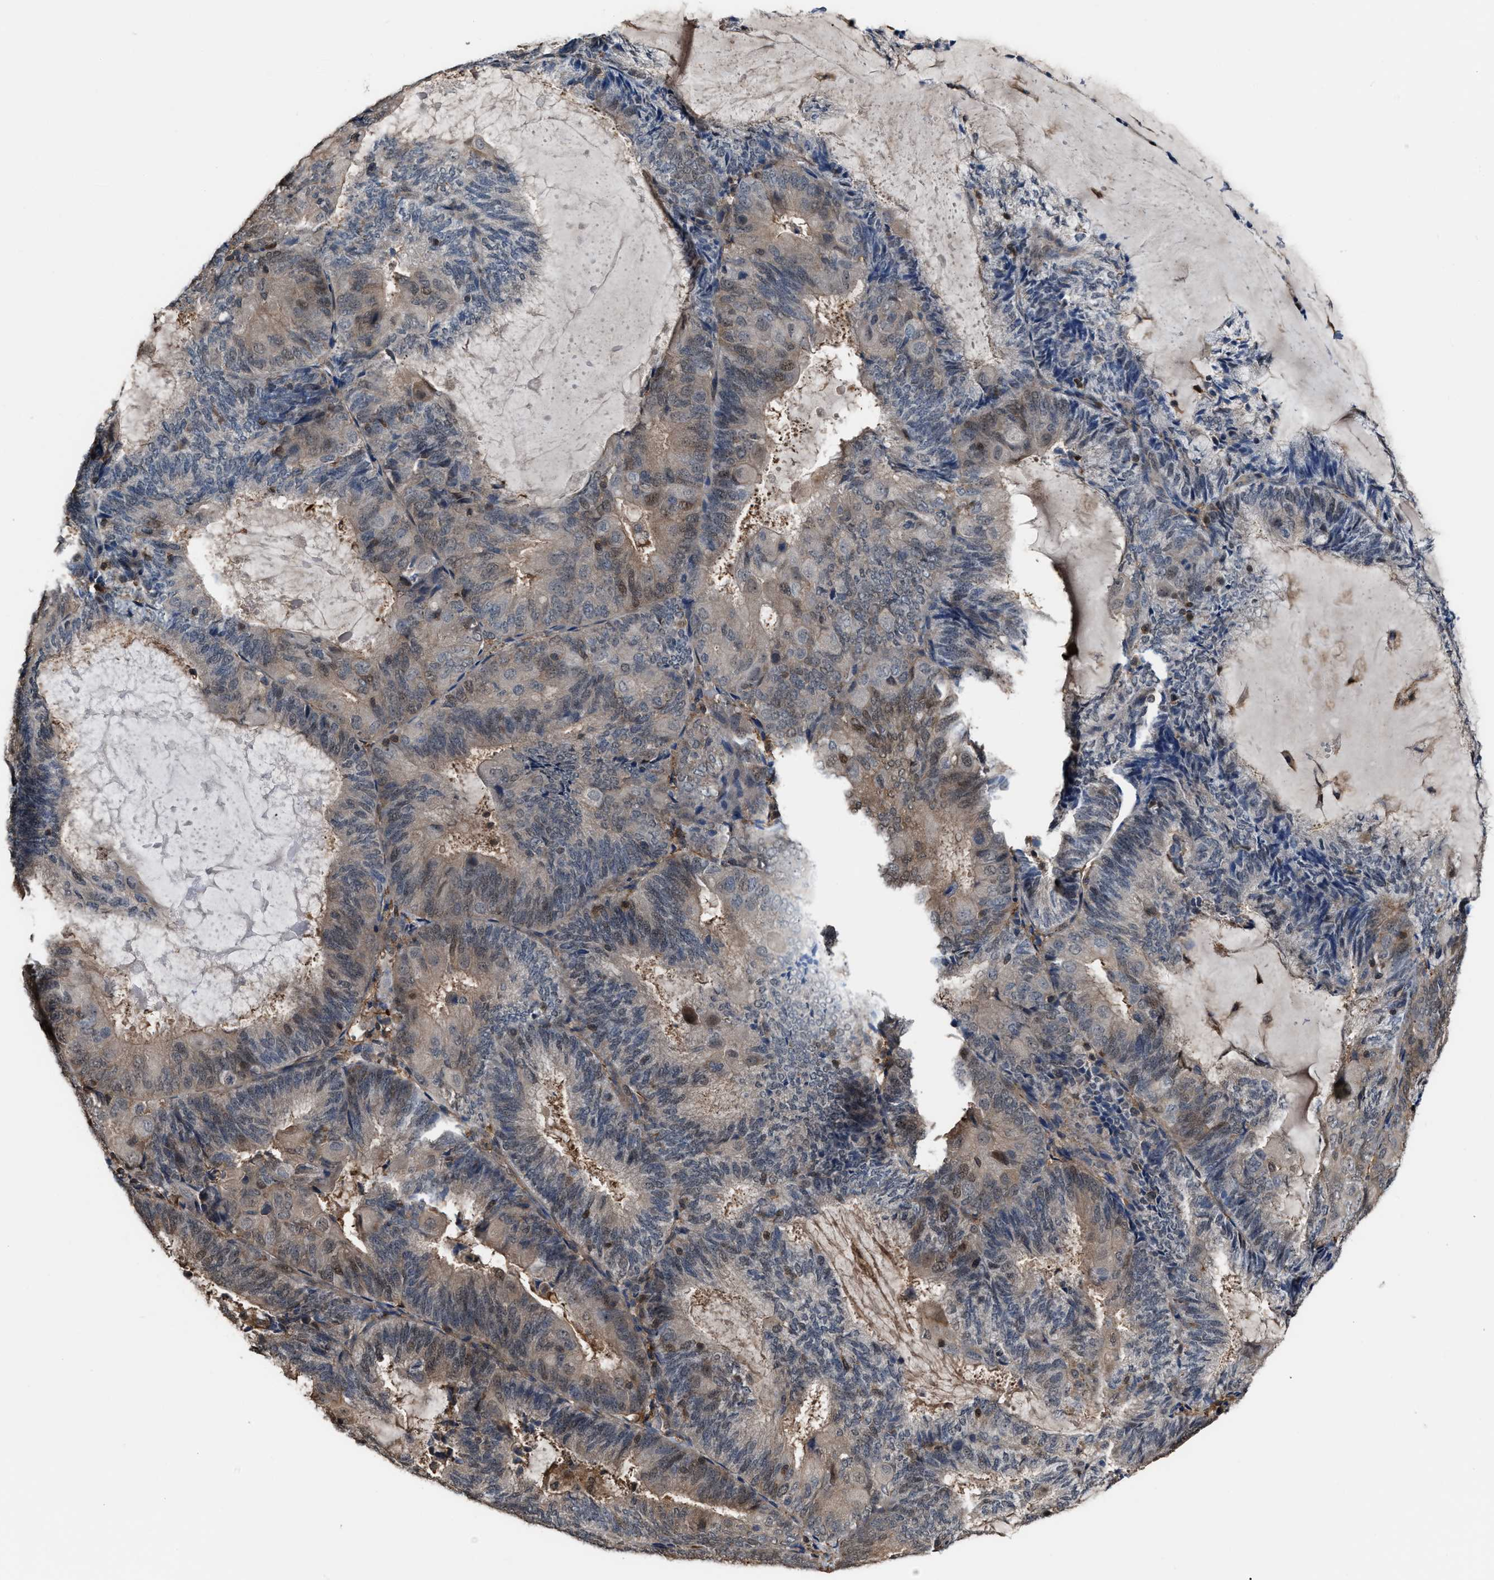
{"staining": {"intensity": "weak", "quantity": "<25%", "location": "cytoplasmic/membranous"}, "tissue": "endometrial cancer", "cell_type": "Tumor cells", "image_type": "cancer", "snomed": [{"axis": "morphology", "description": "Adenocarcinoma, NOS"}, {"axis": "topography", "description": "Endometrium"}], "caption": "Endometrial adenocarcinoma stained for a protein using IHC demonstrates no staining tumor cells.", "gene": "MTPN", "patient": {"sex": "female", "age": 81}}